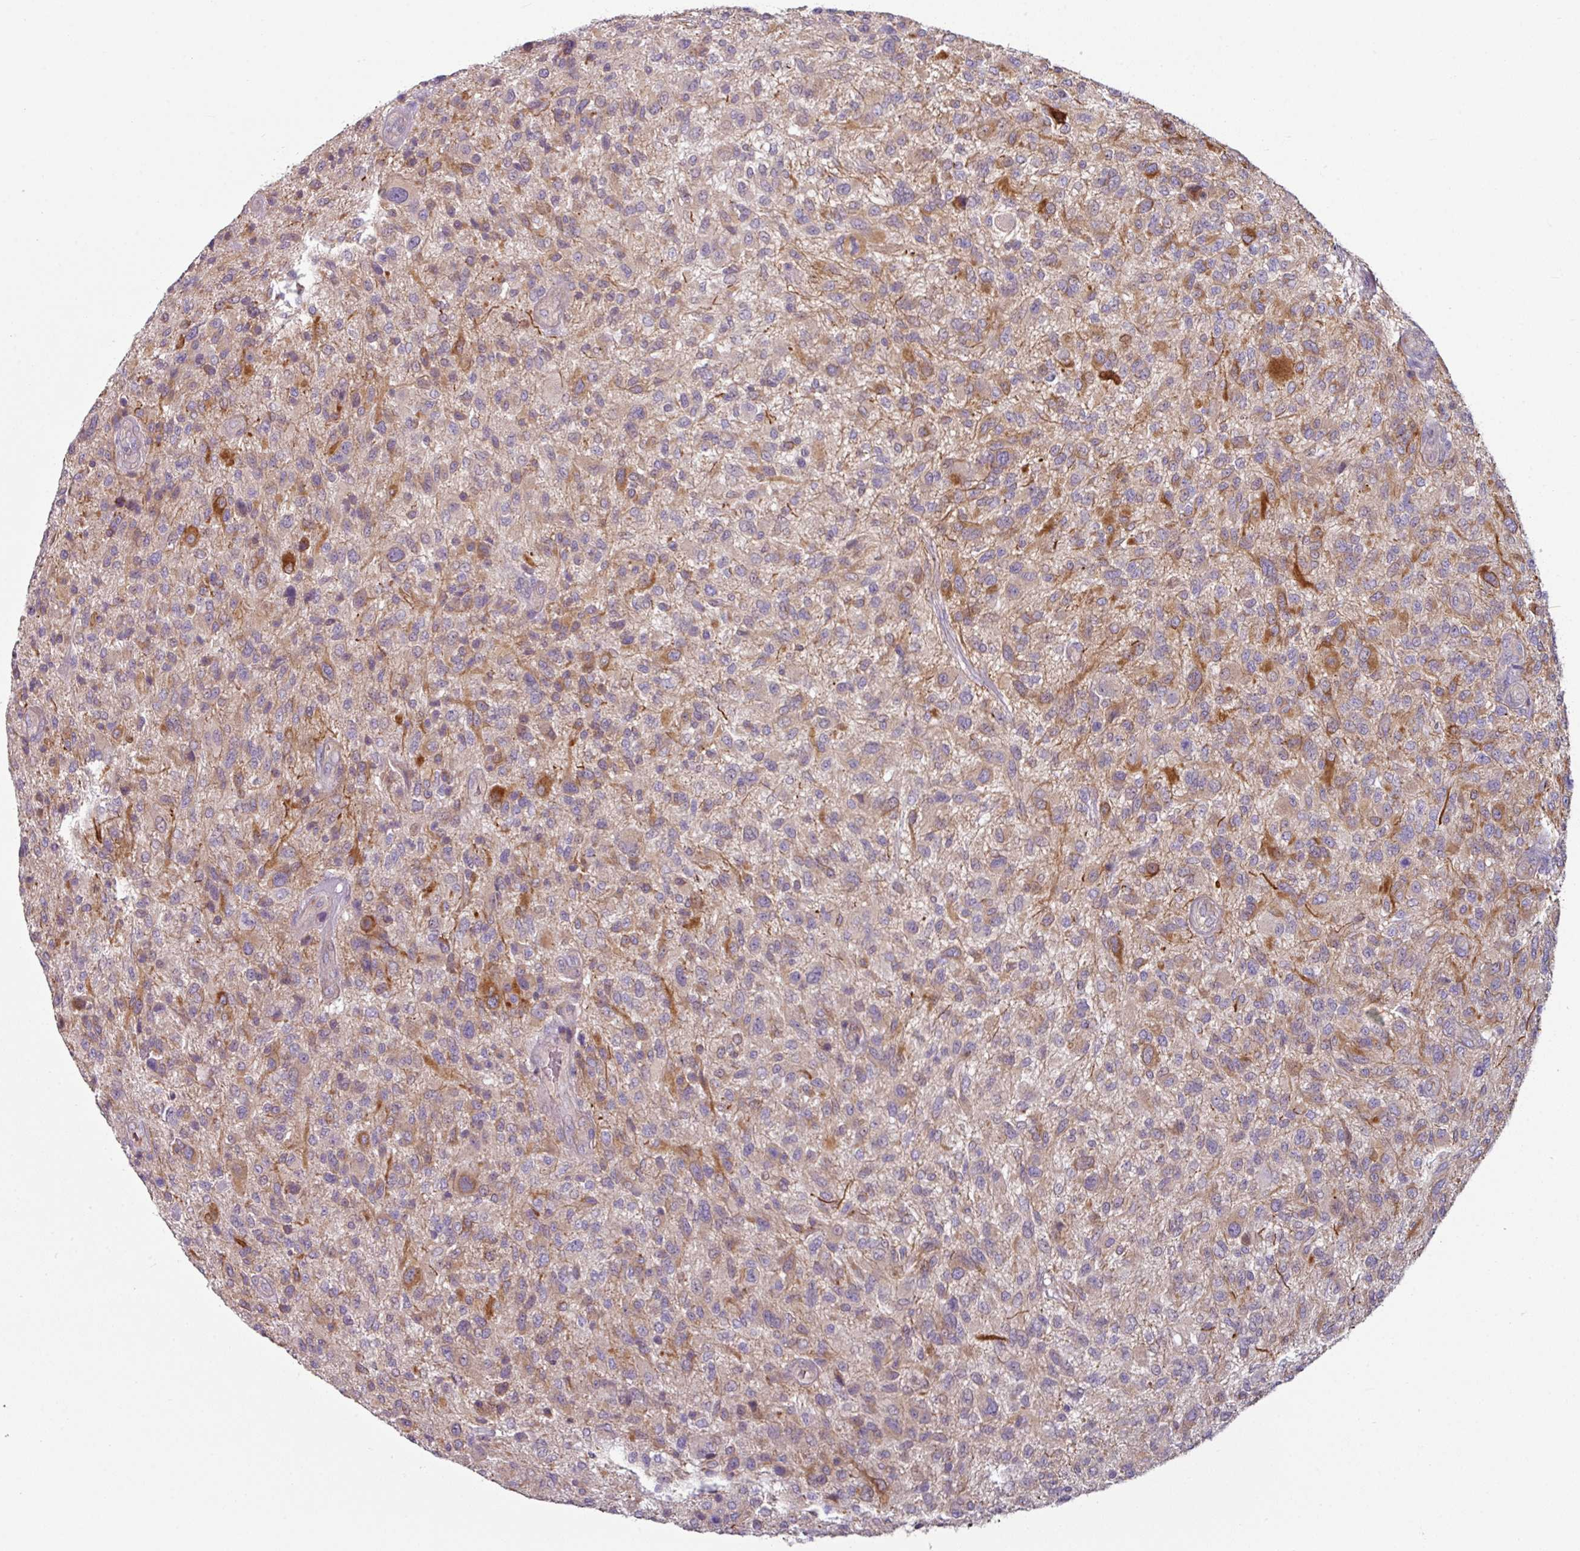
{"staining": {"intensity": "moderate", "quantity": "<25%", "location": "cytoplasmic/membranous"}, "tissue": "glioma", "cell_type": "Tumor cells", "image_type": "cancer", "snomed": [{"axis": "morphology", "description": "Glioma, malignant, High grade"}, {"axis": "topography", "description": "Brain"}], "caption": "IHC photomicrograph of human malignant glioma (high-grade) stained for a protein (brown), which exhibits low levels of moderate cytoplasmic/membranous expression in about <25% of tumor cells.", "gene": "MTMR14", "patient": {"sex": "male", "age": 47}}